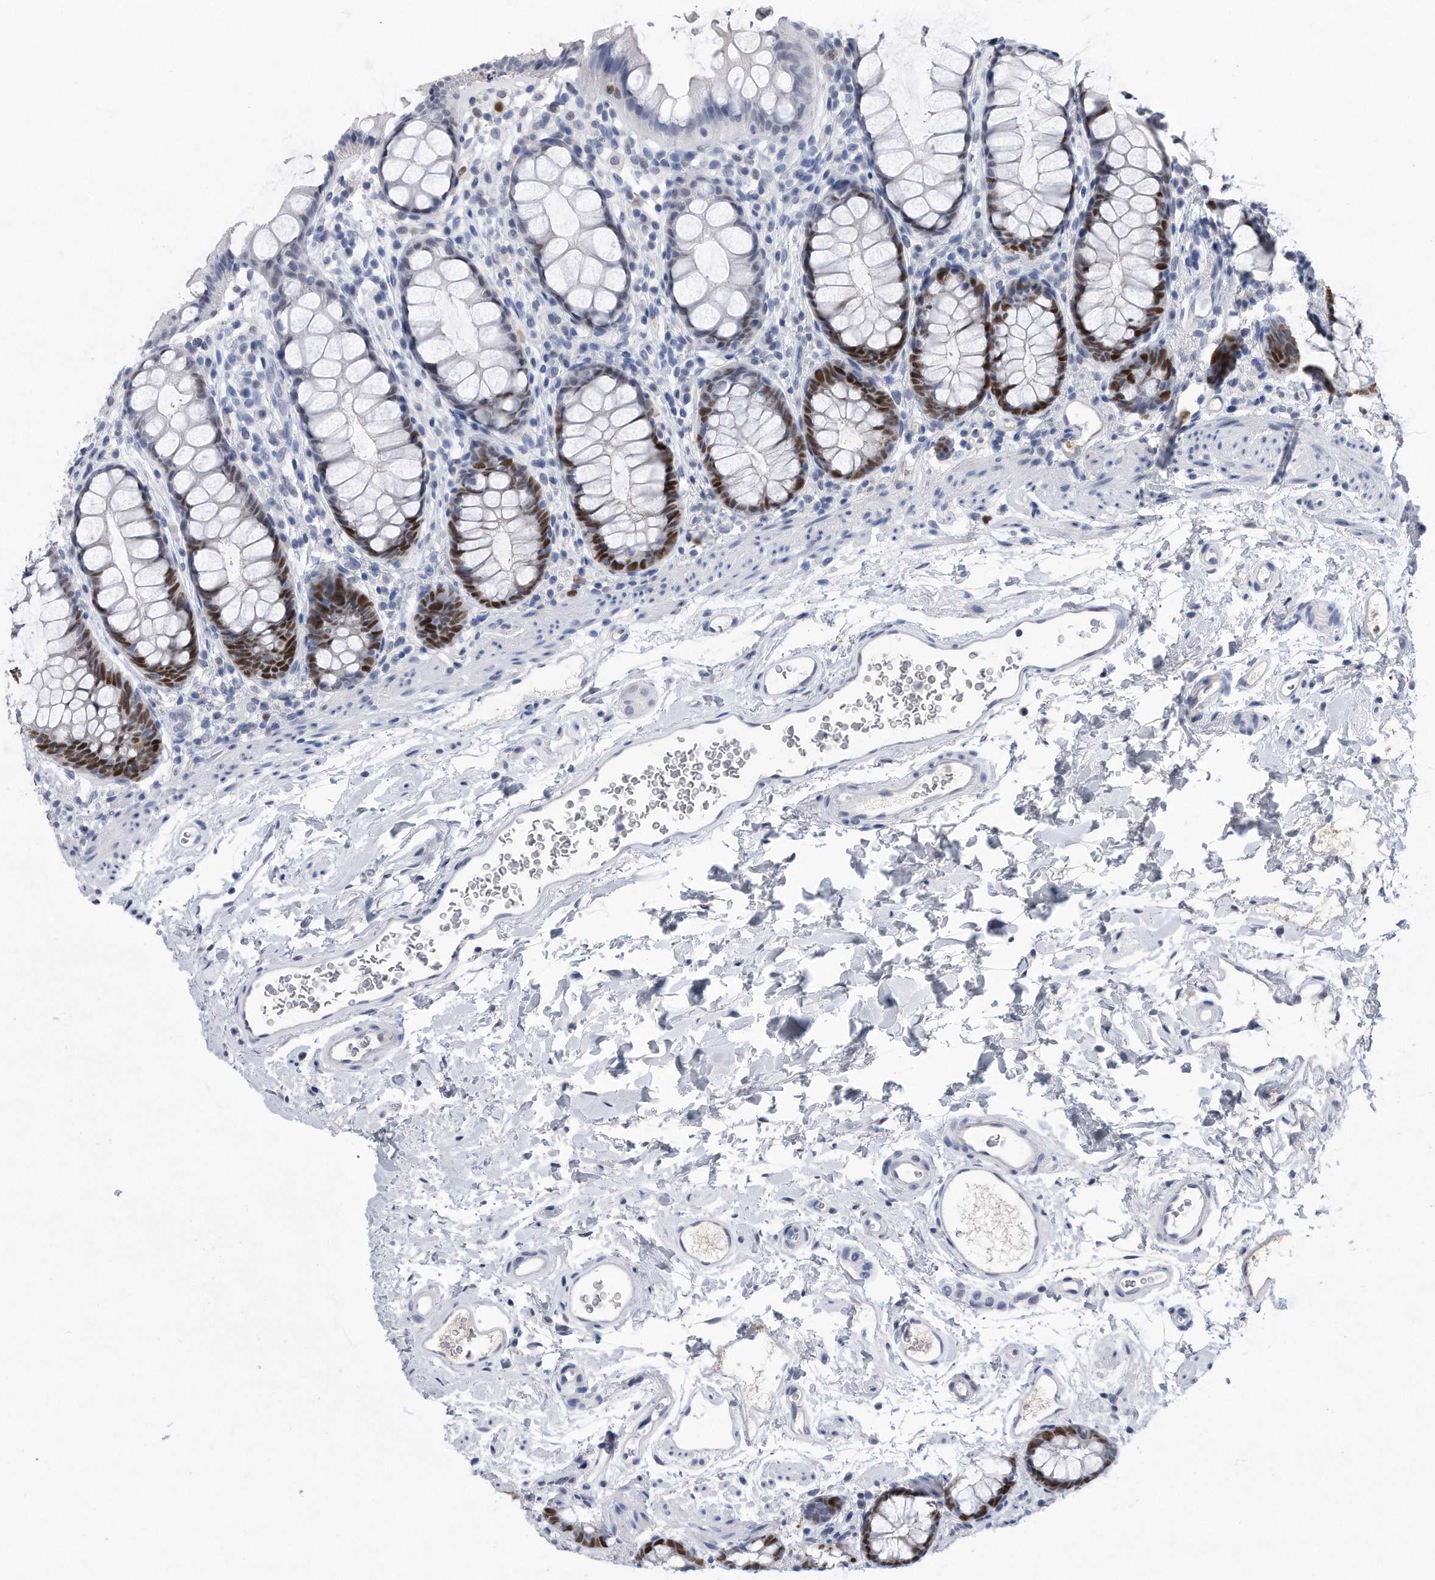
{"staining": {"intensity": "strong", "quantity": "<25%", "location": "nuclear"}, "tissue": "rectum", "cell_type": "Glandular cells", "image_type": "normal", "snomed": [{"axis": "morphology", "description": "Normal tissue, NOS"}, {"axis": "topography", "description": "Rectum"}], "caption": "Protein expression by immunohistochemistry (IHC) exhibits strong nuclear staining in approximately <25% of glandular cells in benign rectum.", "gene": "PCNA", "patient": {"sex": "female", "age": 65}}